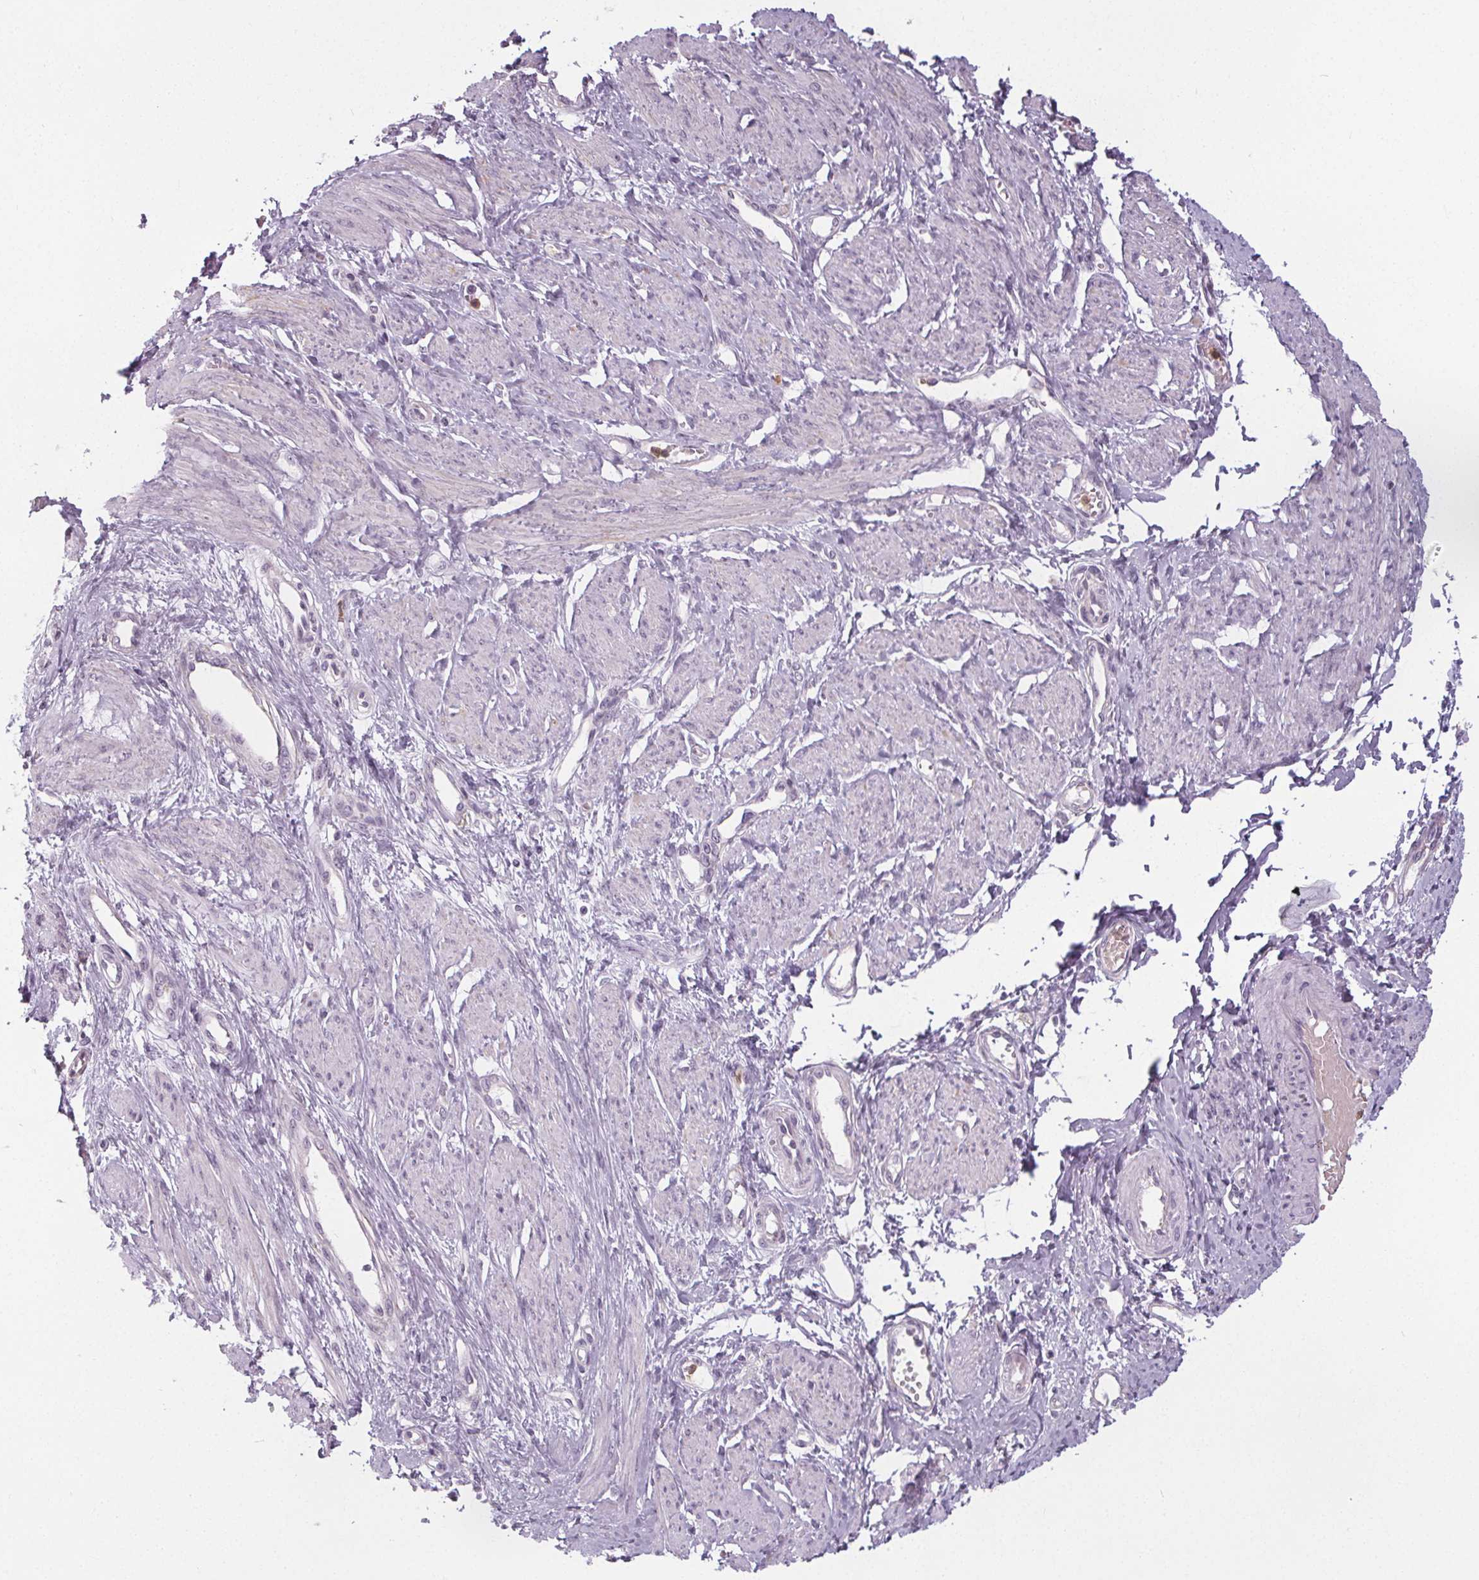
{"staining": {"intensity": "negative", "quantity": "none", "location": "none"}, "tissue": "smooth muscle", "cell_type": "Smooth muscle cells", "image_type": "normal", "snomed": [{"axis": "morphology", "description": "Normal tissue, NOS"}, {"axis": "topography", "description": "Smooth muscle"}, {"axis": "topography", "description": "Uterus"}], "caption": "Protein analysis of benign smooth muscle shows no significant positivity in smooth muscle cells. The staining is performed using DAB brown chromogen with nuclei counter-stained in using hematoxylin.", "gene": "NOLC1", "patient": {"sex": "female", "age": 39}}